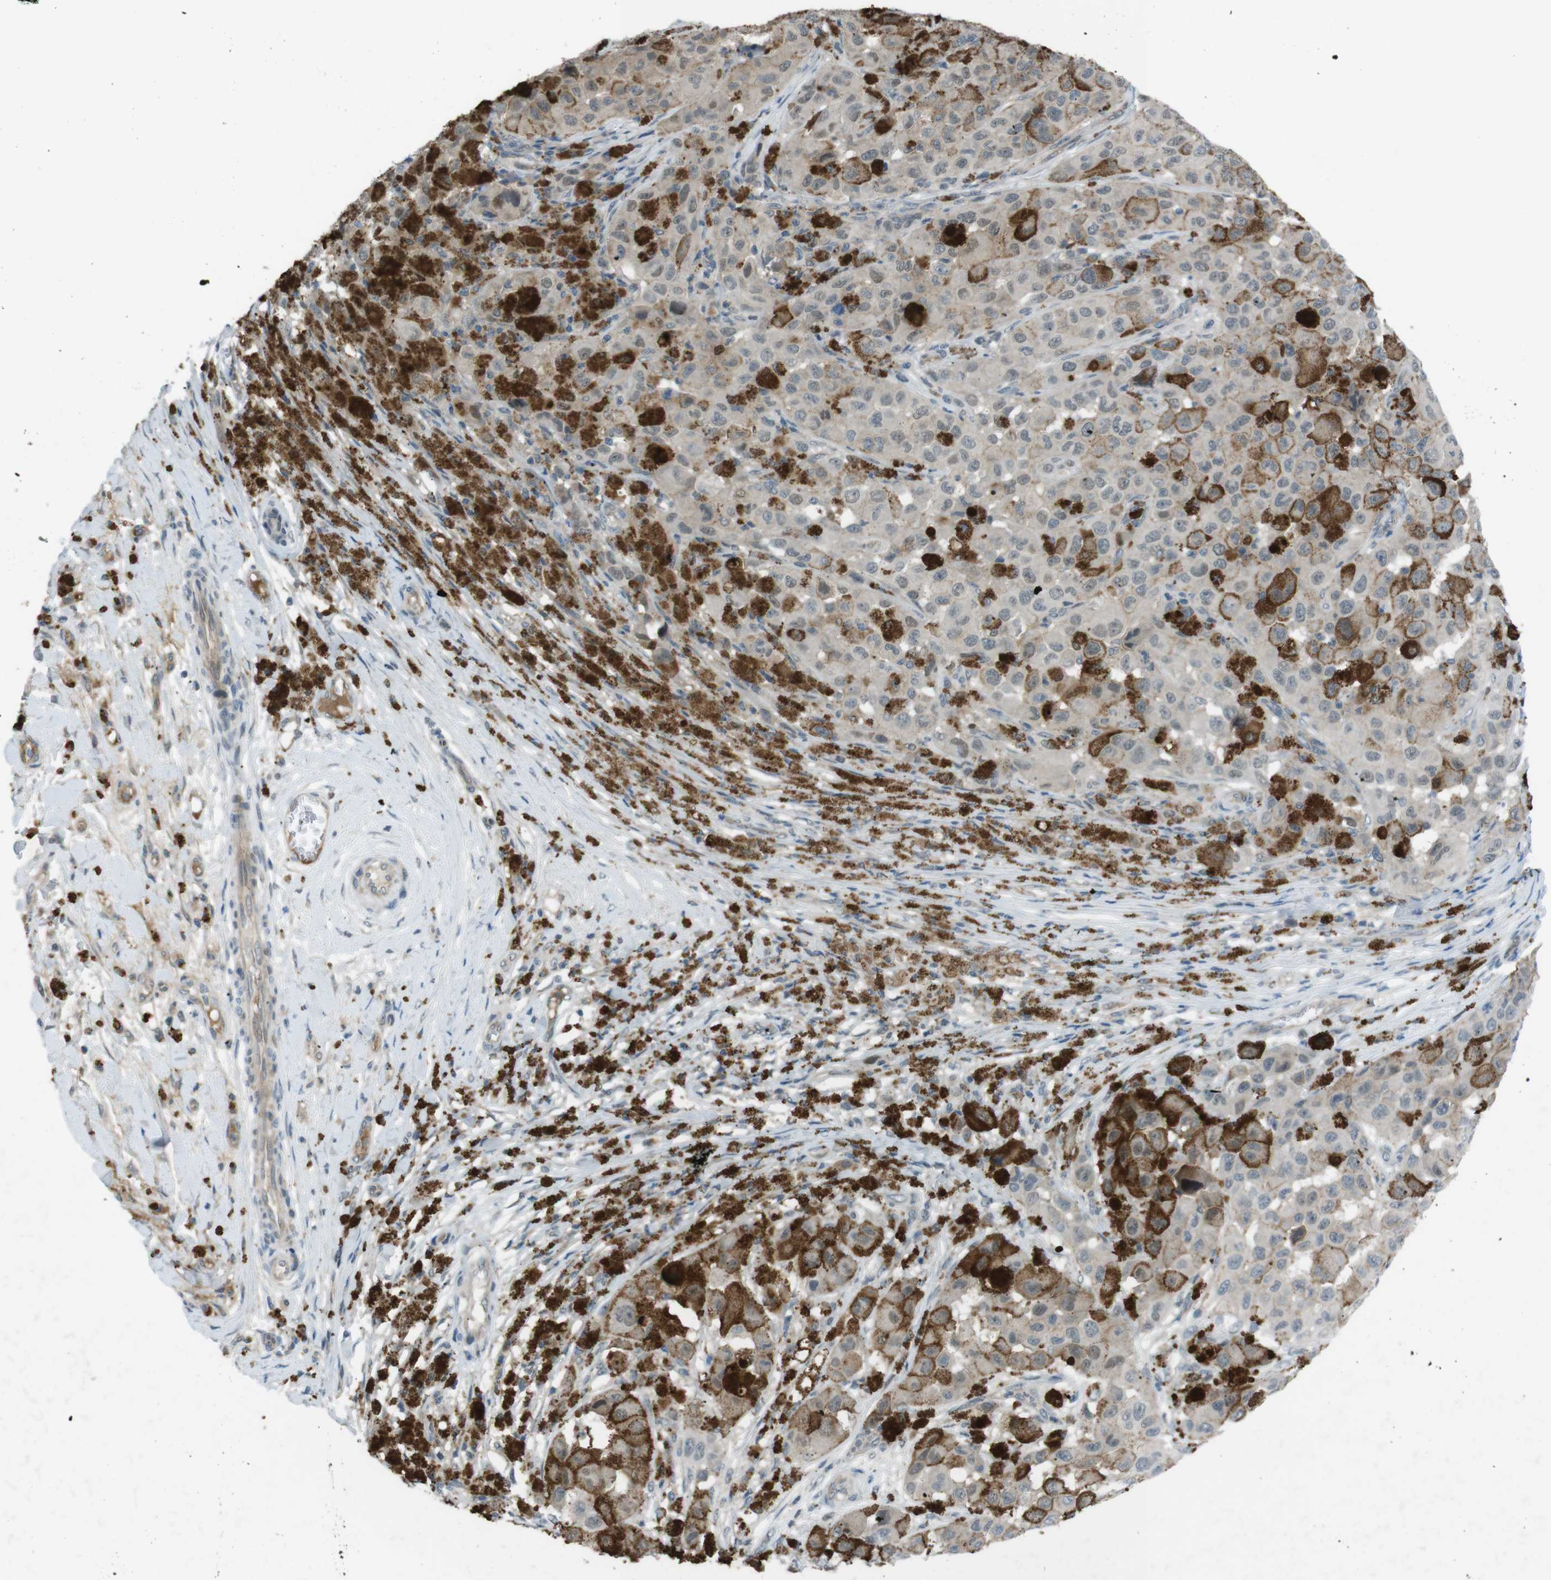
{"staining": {"intensity": "negative", "quantity": "none", "location": "none"}, "tissue": "melanoma", "cell_type": "Tumor cells", "image_type": "cancer", "snomed": [{"axis": "morphology", "description": "Malignant melanoma, NOS"}, {"axis": "topography", "description": "Skin"}], "caption": "Protein analysis of melanoma displays no significant staining in tumor cells.", "gene": "ZDHHC20", "patient": {"sex": "male", "age": 96}}